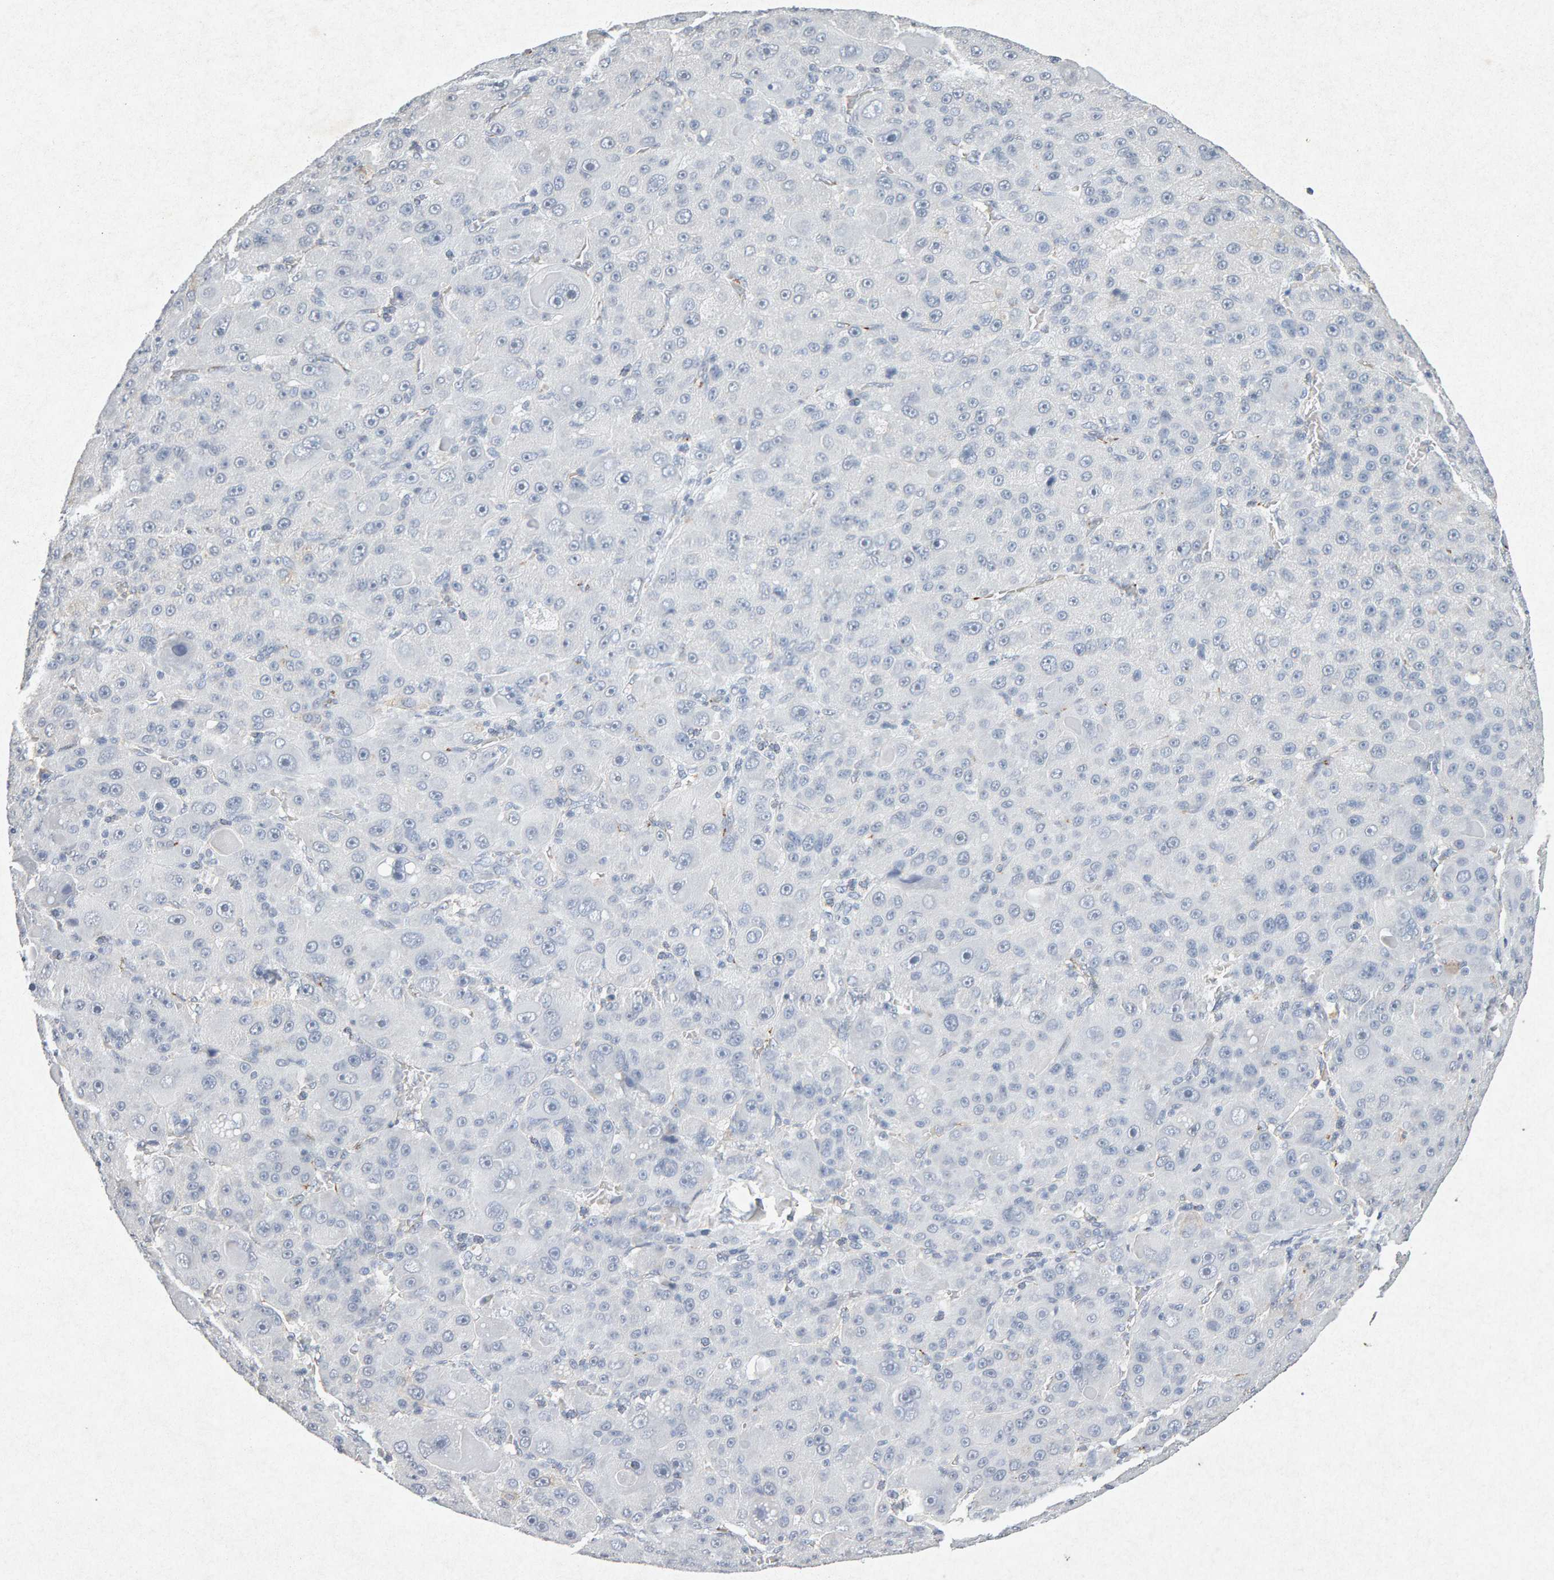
{"staining": {"intensity": "negative", "quantity": "none", "location": "none"}, "tissue": "liver cancer", "cell_type": "Tumor cells", "image_type": "cancer", "snomed": [{"axis": "morphology", "description": "Carcinoma, Hepatocellular, NOS"}, {"axis": "topography", "description": "Liver"}], "caption": "Immunohistochemistry (IHC) histopathology image of neoplastic tissue: liver cancer (hepatocellular carcinoma) stained with DAB (3,3'-diaminobenzidine) reveals no significant protein expression in tumor cells.", "gene": "PTPRM", "patient": {"sex": "male", "age": 76}}